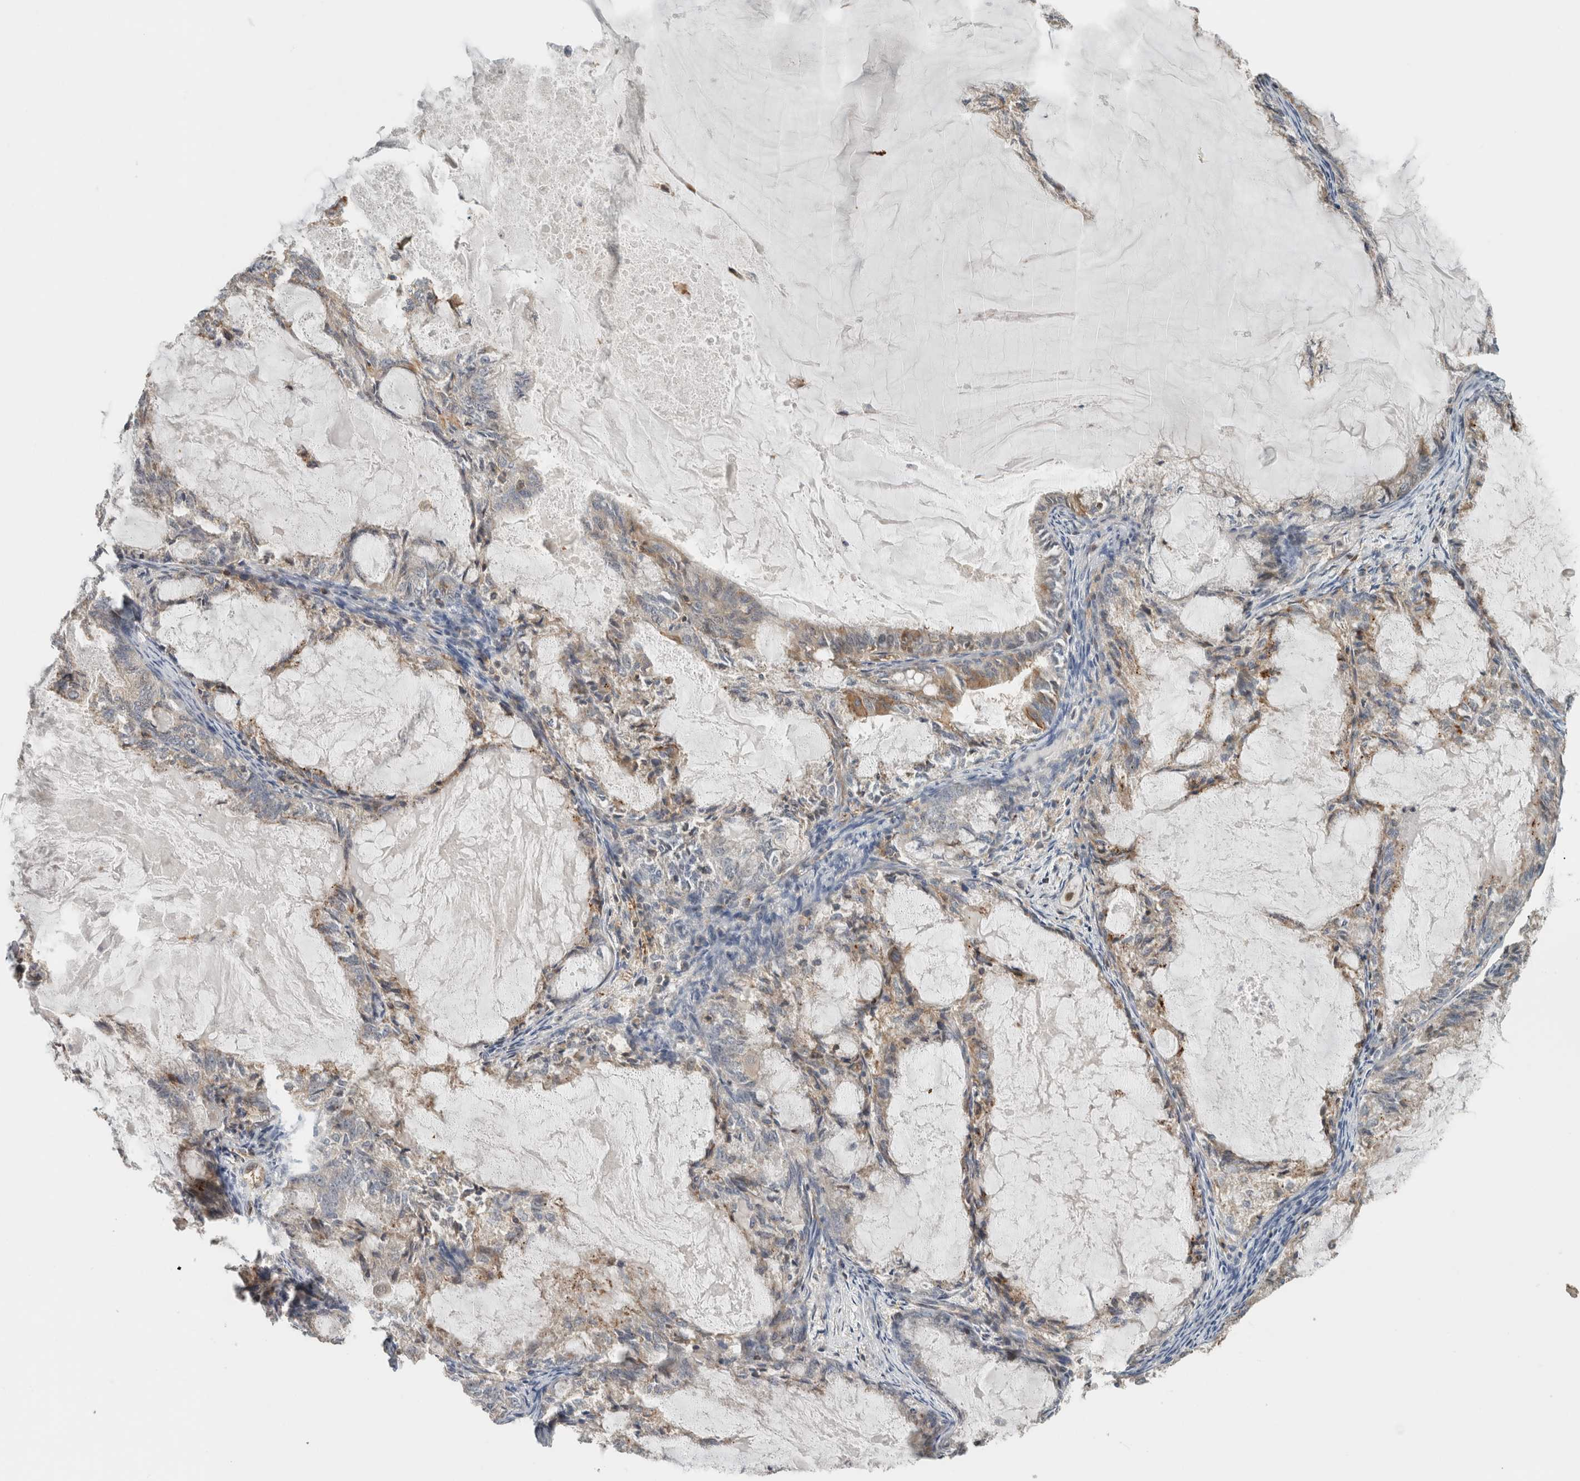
{"staining": {"intensity": "weak", "quantity": "<25%", "location": "cytoplasmic/membranous"}, "tissue": "endometrial cancer", "cell_type": "Tumor cells", "image_type": "cancer", "snomed": [{"axis": "morphology", "description": "Adenocarcinoma, NOS"}, {"axis": "topography", "description": "Endometrium"}], "caption": "Adenocarcinoma (endometrial) was stained to show a protein in brown. There is no significant expression in tumor cells.", "gene": "PFDN4", "patient": {"sex": "female", "age": 86}}